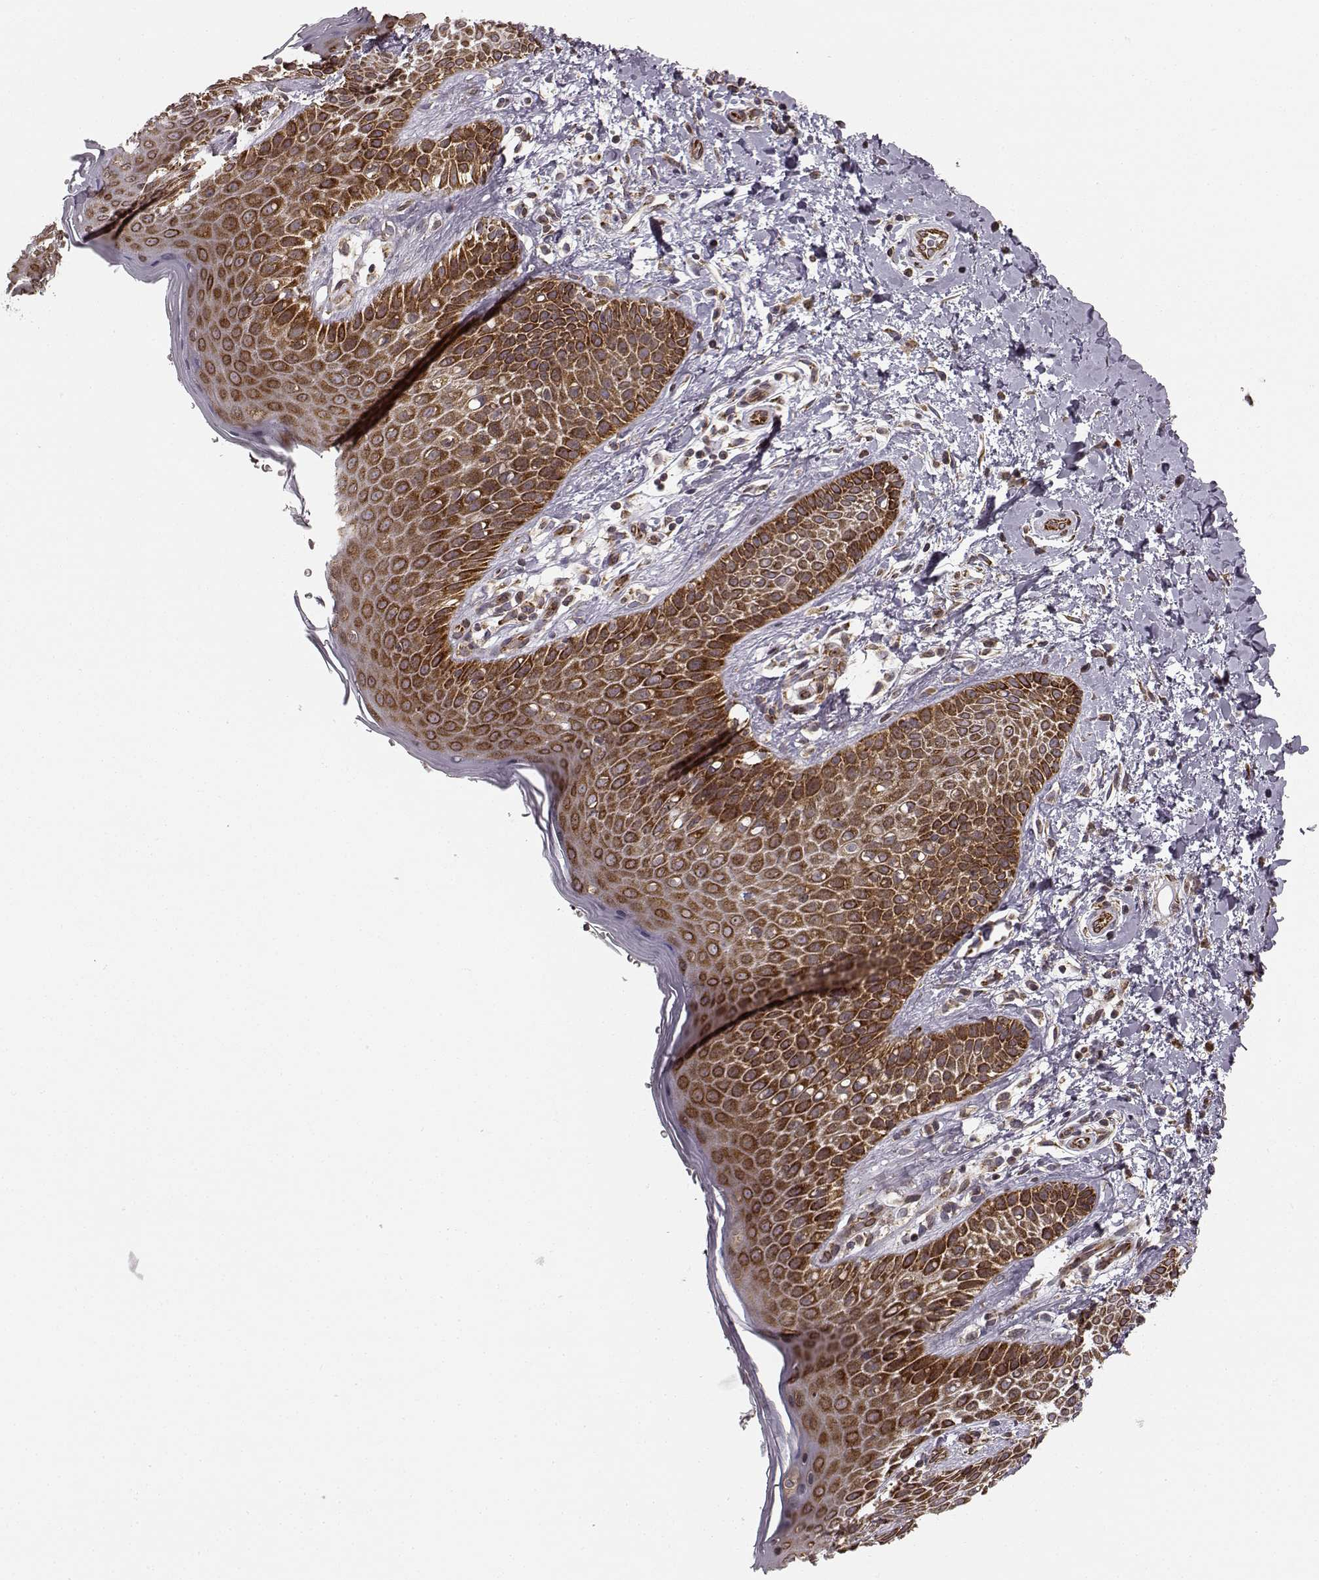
{"staining": {"intensity": "strong", "quantity": "25%-75%", "location": "cytoplasmic/membranous"}, "tissue": "skin", "cell_type": "Epidermal cells", "image_type": "normal", "snomed": [{"axis": "morphology", "description": "Normal tissue, NOS"}, {"axis": "topography", "description": "Anal"}], "caption": "A brown stain shows strong cytoplasmic/membranous expression of a protein in epidermal cells of benign human skin. The protein is shown in brown color, while the nuclei are stained blue.", "gene": "TMEM14A", "patient": {"sex": "male", "age": 36}}